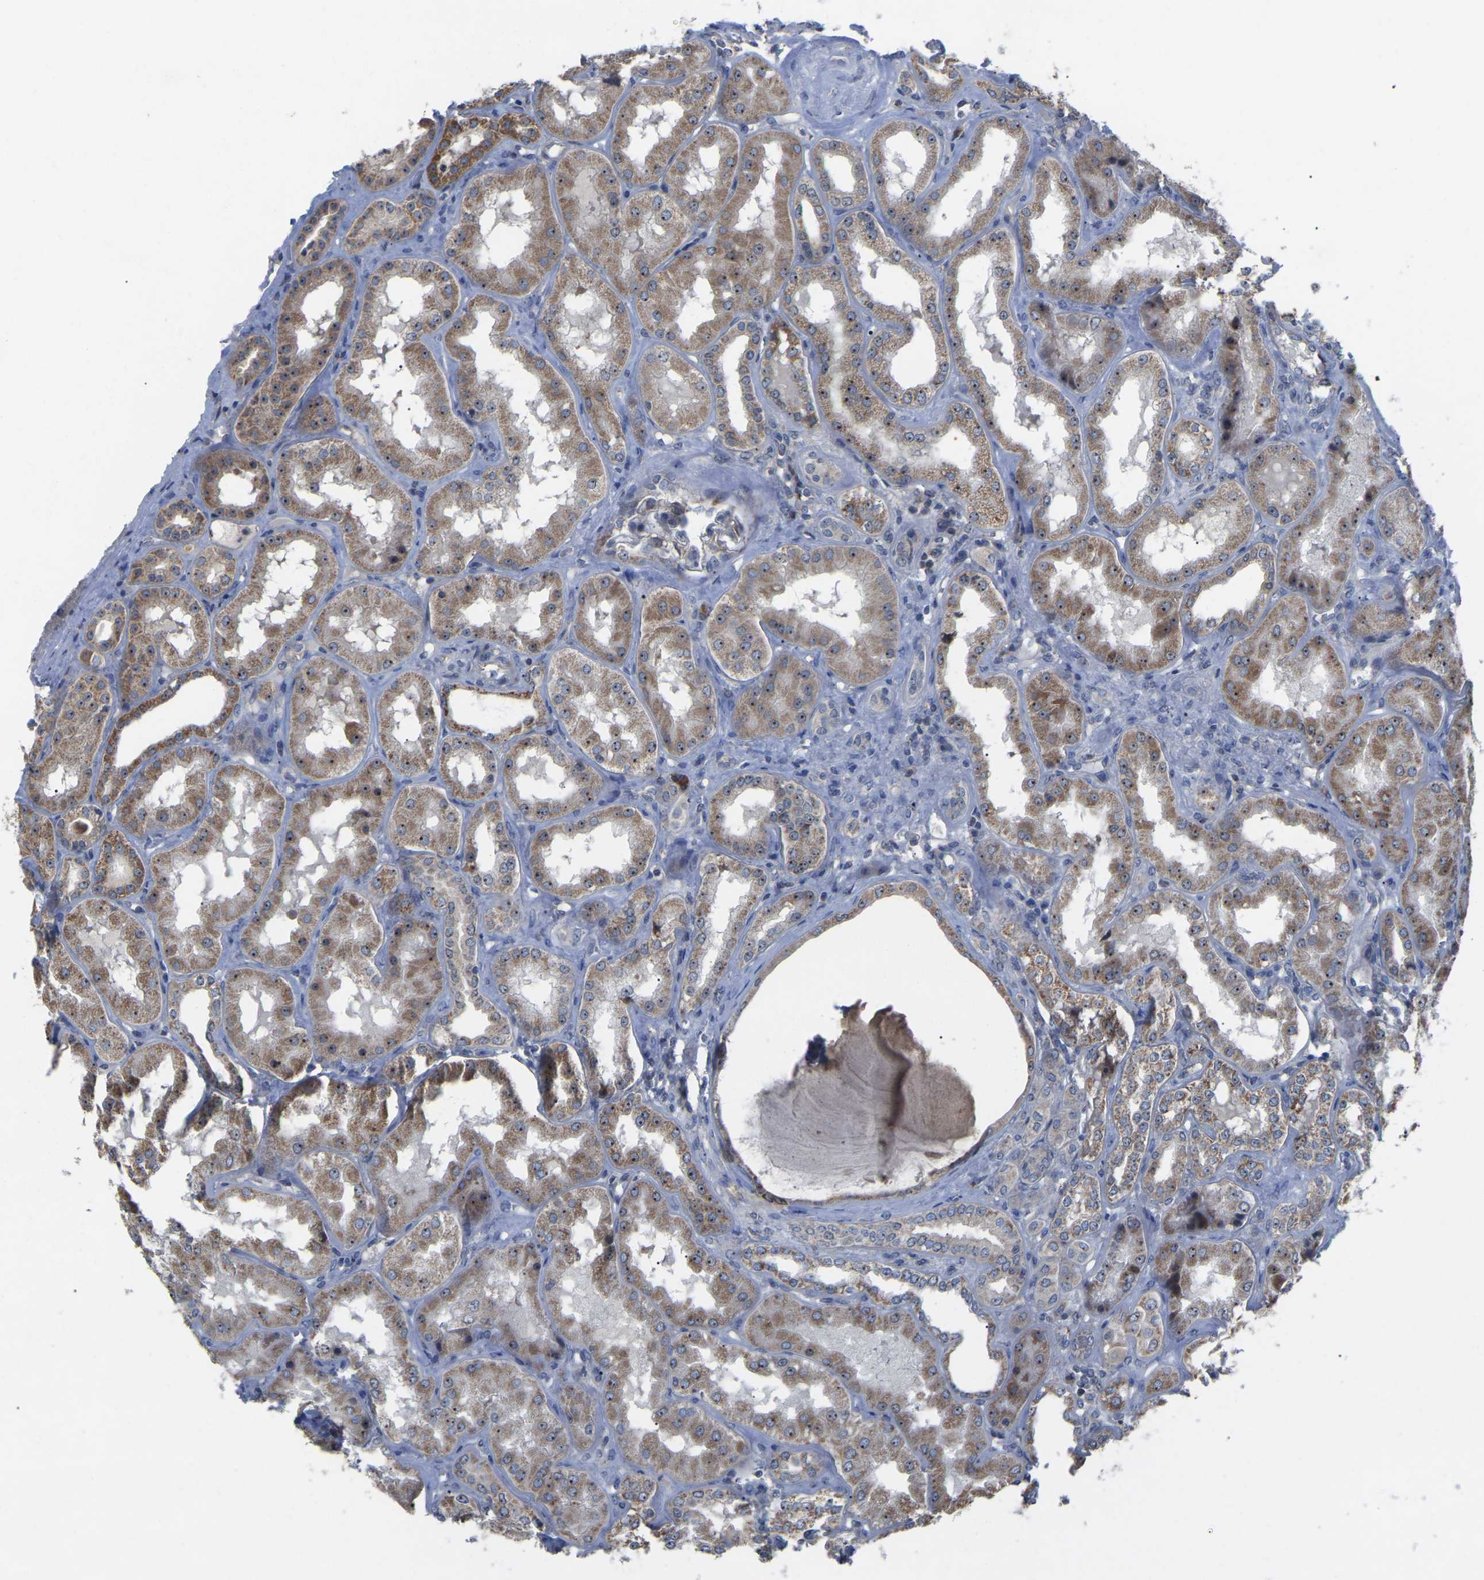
{"staining": {"intensity": "weak", "quantity": "<25%", "location": "nuclear"}, "tissue": "kidney", "cell_type": "Cells in glomeruli", "image_type": "normal", "snomed": [{"axis": "morphology", "description": "Normal tissue, NOS"}, {"axis": "topography", "description": "Kidney"}], "caption": "Immunohistochemistry of benign kidney displays no staining in cells in glomeruli.", "gene": "NOP53", "patient": {"sex": "female", "age": 56}}